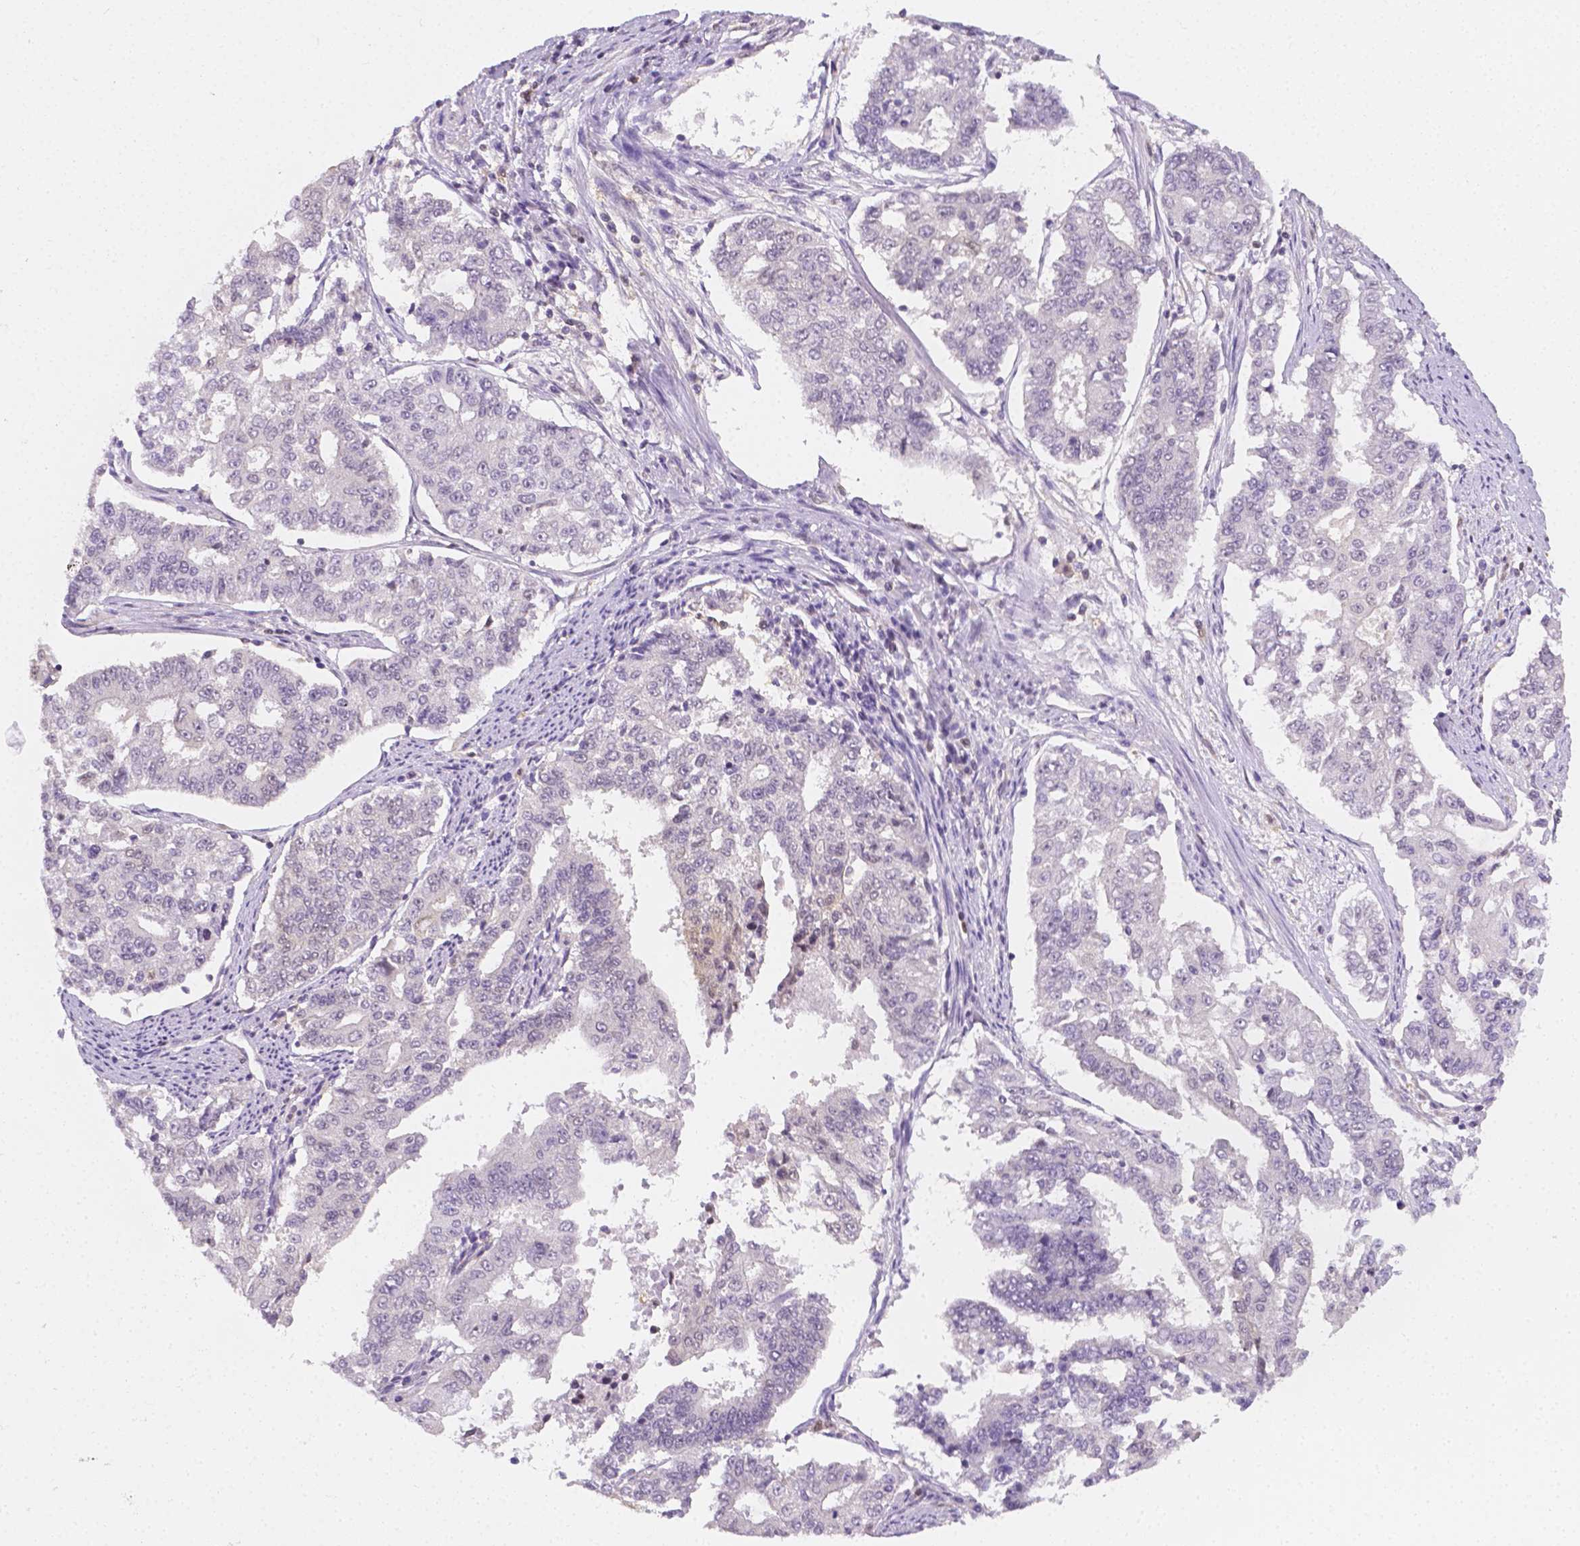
{"staining": {"intensity": "negative", "quantity": "none", "location": "none"}, "tissue": "endometrial cancer", "cell_type": "Tumor cells", "image_type": "cancer", "snomed": [{"axis": "morphology", "description": "Adenocarcinoma, NOS"}, {"axis": "topography", "description": "Uterus"}], "caption": "A high-resolution micrograph shows immunohistochemistry staining of endometrial cancer, which demonstrates no significant staining in tumor cells.", "gene": "SGTB", "patient": {"sex": "female", "age": 59}}